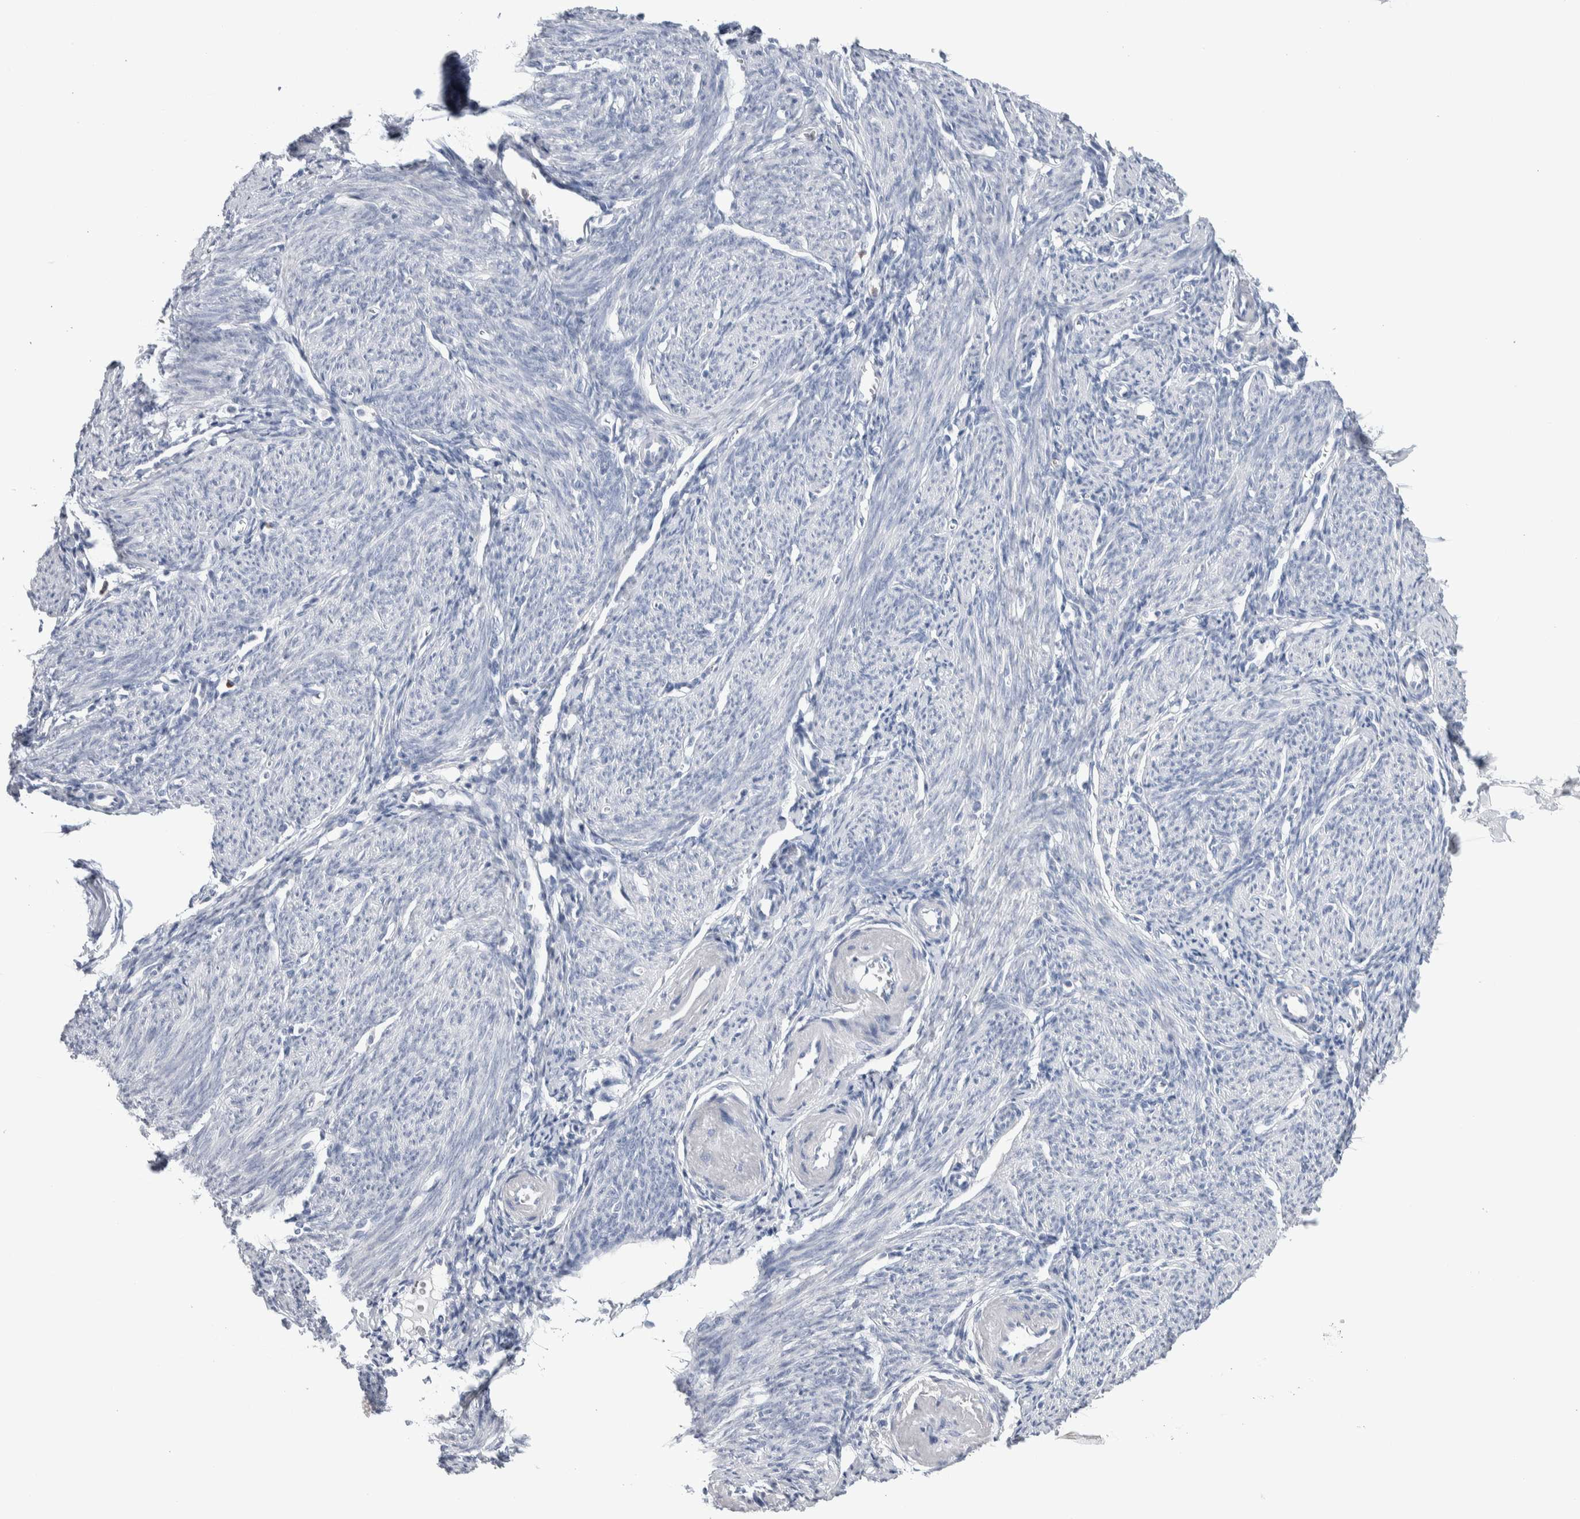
{"staining": {"intensity": "negative", "quantity": "none", "location": "none"}, "tissue": "endometrium", "cell_type": "Cells in endometrial stroma", "image_type": "normal", "snomed": [{"axis": "morphology", "description": "Normal tissue, NOS"}, {"axis": "morphology", "description": "Adenocarcinoma, NOS"}, {"axis": "topography", "description": "Endometrium"}], "caption": "Immunohistochemistry histopathology image of benign endometrium: endometrium stained with DAB (3,3'-diaminobenzidine) displays no significant protein expression in cells in endometrial stroma.", "gene": "LURAP1L", "patient": {"sex": "female", "age": 57}}